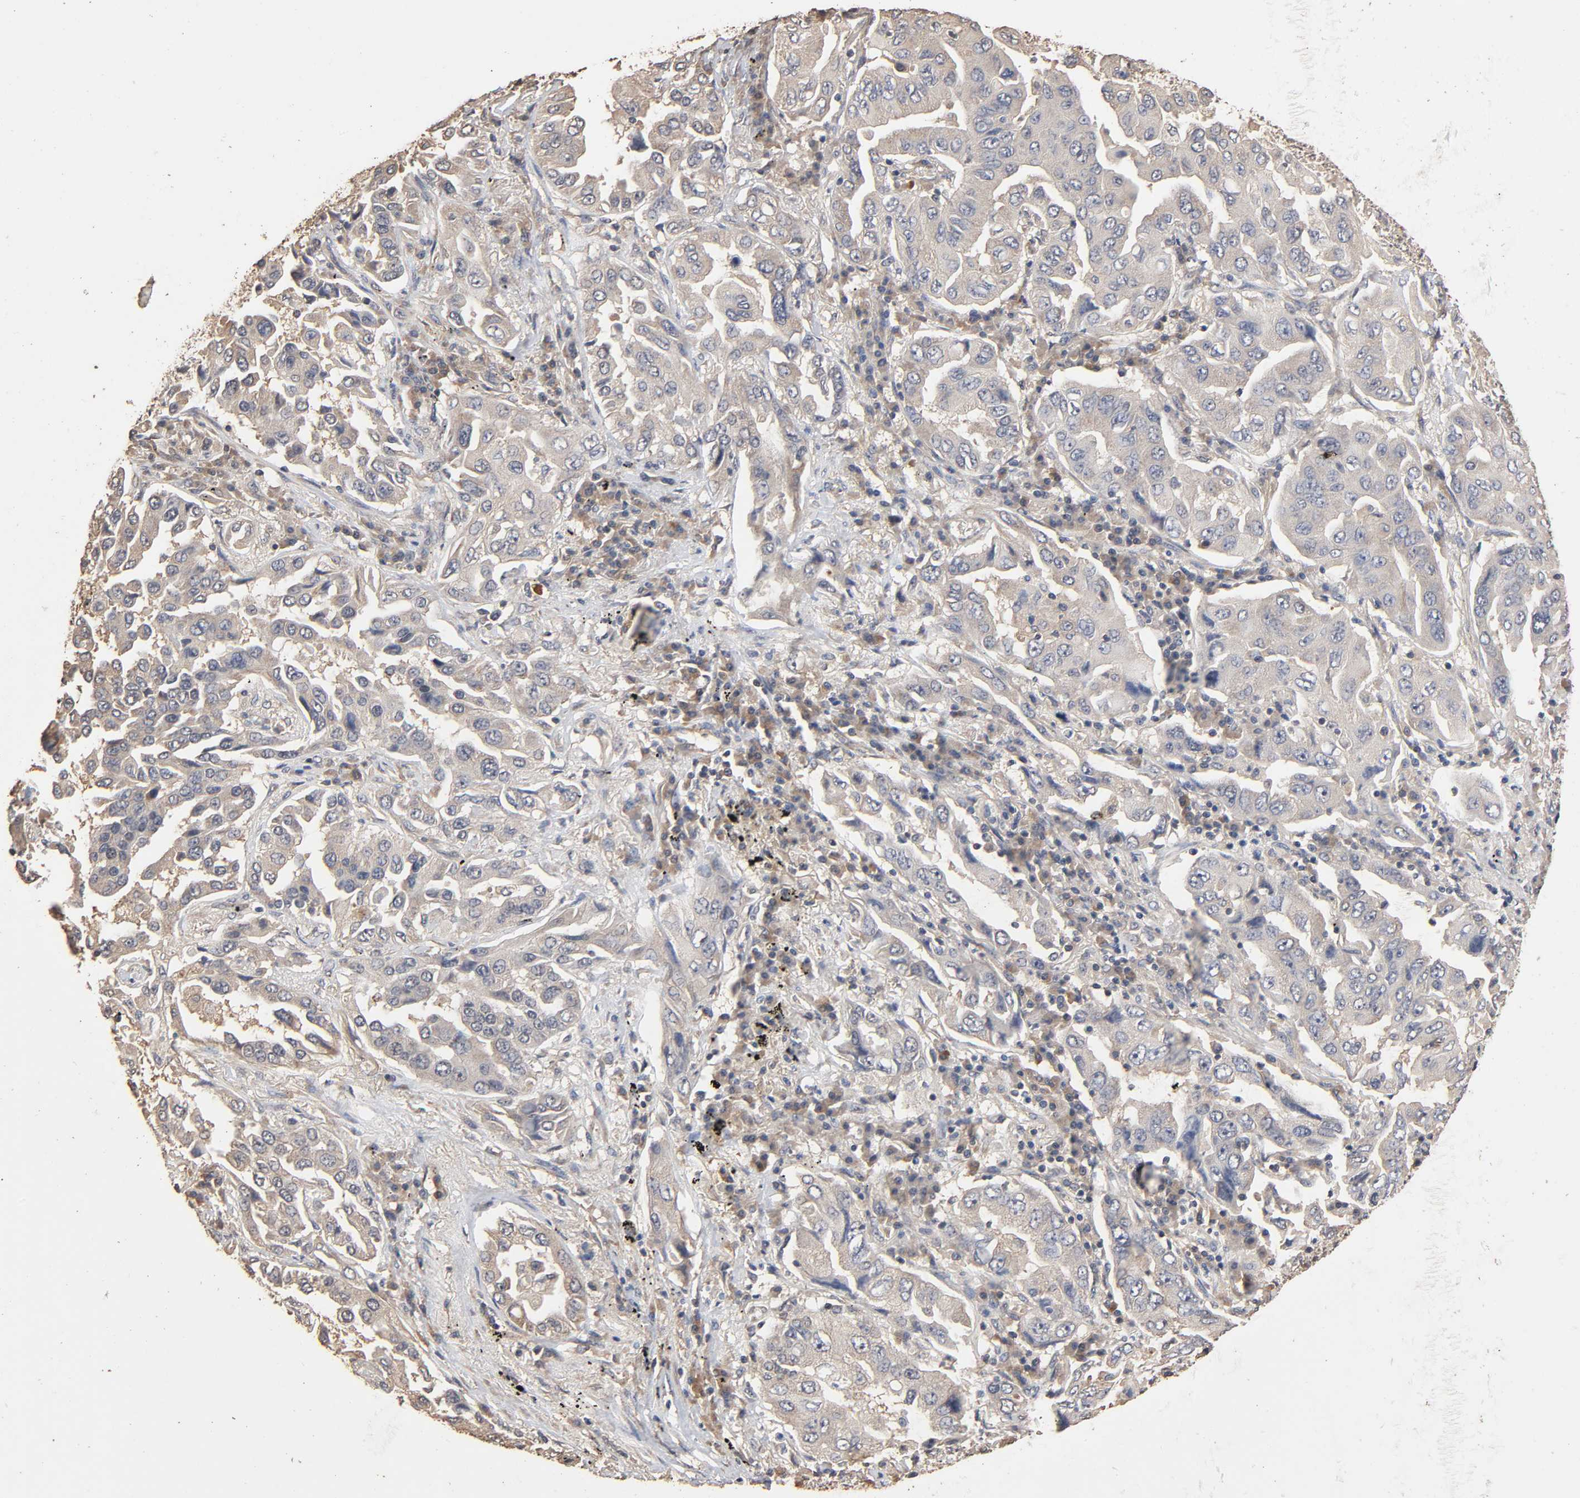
{"staining": {"intensity": "negative", "quantity": "none", "location": "none"}, "tissue": "lung cancer", "cell_type": "Tumor cells", "image_type": "cancer", "snomed": [{"axis": "morphology", "description": "Adenocarcinoma, NOS"}, {"axis": "topography", "description": "Lung"}], "caption": "High power microscopy image of an immunohistochemistry image of lung cancer, revealing no significant staining in tumor cells.", "gene": "ARHGEF7", "patient": {"sex": "female", "age": 65}}